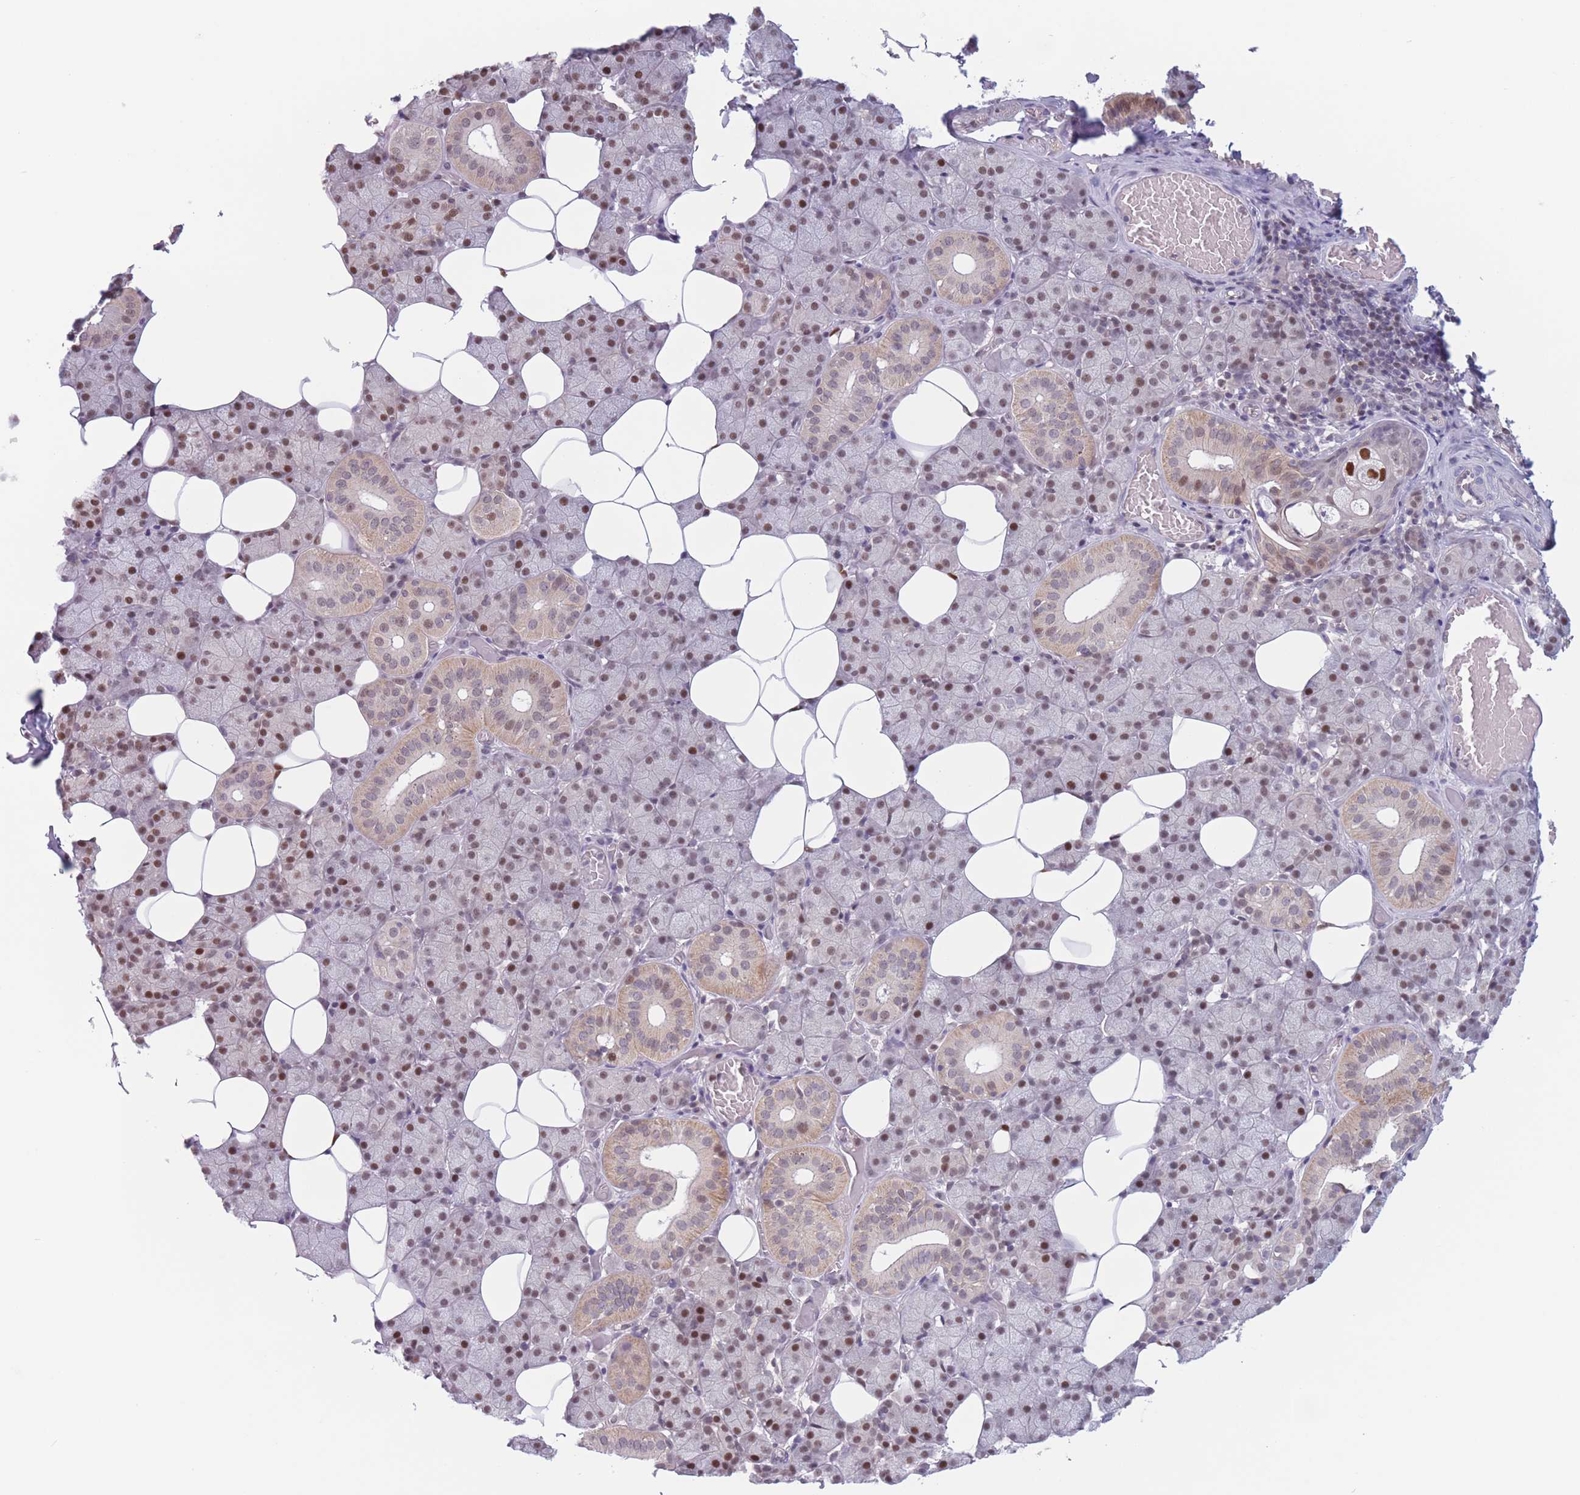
{"staining": {"intensity": "moderate", "quantity": ">75%", "location": "nuclear"}, "tissue": "salivary gland", "cell_type": "Glandular cells", "image_type": "normal", "snomed": [{"axis": "morphology", "description": "Normal tissue, NOS"}, {"axis": "topography", "description": "Salivary gland"}], "caption": "Moderate nuclear protein positivity is seen in approximately >75% of glandular cells in salivary gland. (brown staining indicates protein expression, while blue staining denotes nuclei).", "gene": "ENSG00000267179", "patient": {"sex": "female", "age": 33}}